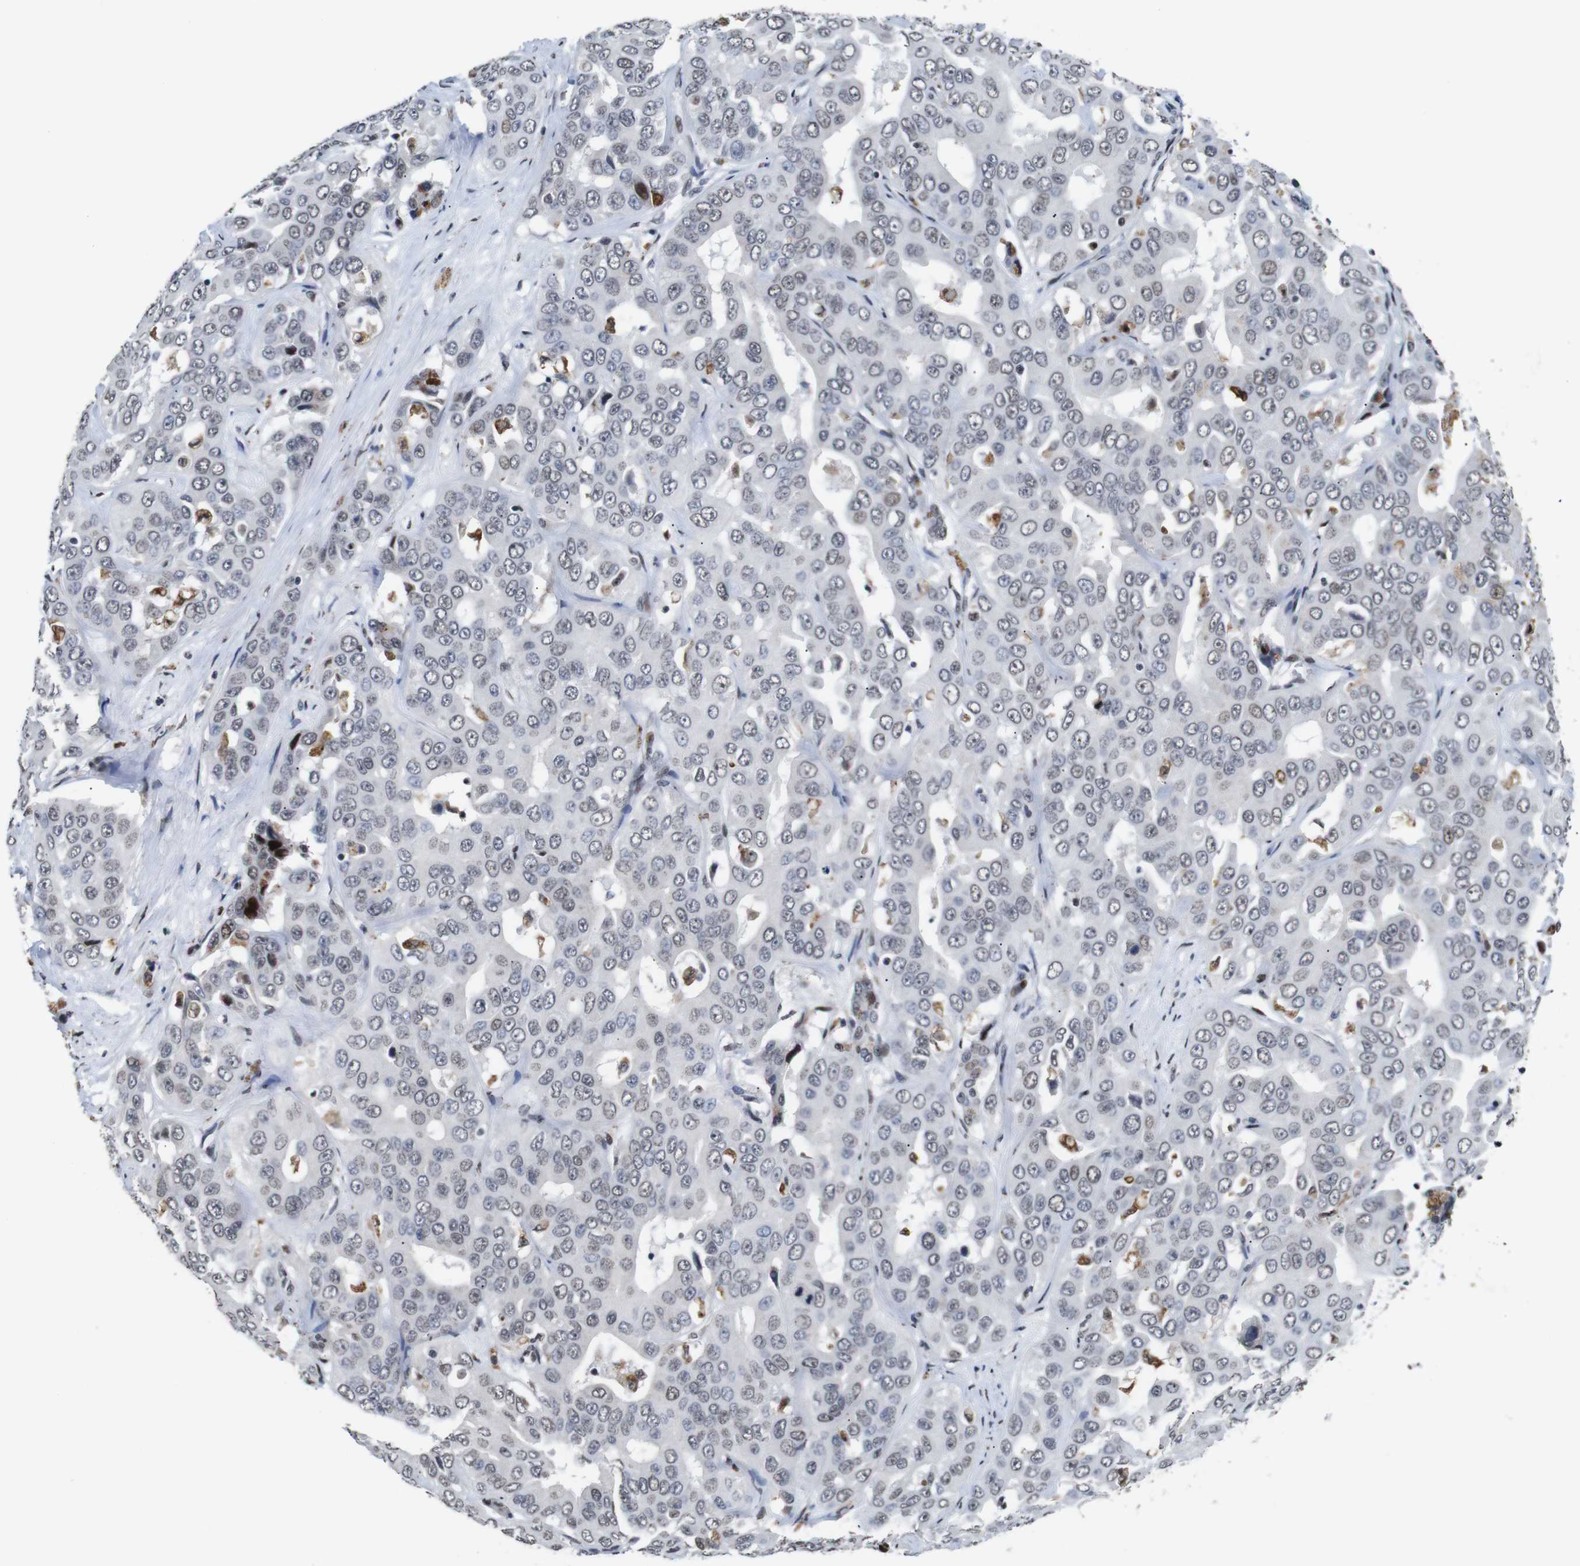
{"staining": {"intensity": "weak", "quantity": "<25%", "location": "nuclear"}, "tissue": "liver cancer", "cell_type": "Tumor cells", "image_type": "cancer", "snomed": [{"axis": "morphology", "description": "Cholangiocarcinoma"}, {"axis": "topography", "description": "Liver"}], "caption": "Immunohistochemical staining of cholangiocarcinoma (liver) demonstrates no significant staining in tumor cells.", "gene": "EIF4G1", "patient": {"sex": "female", "age": 52}}